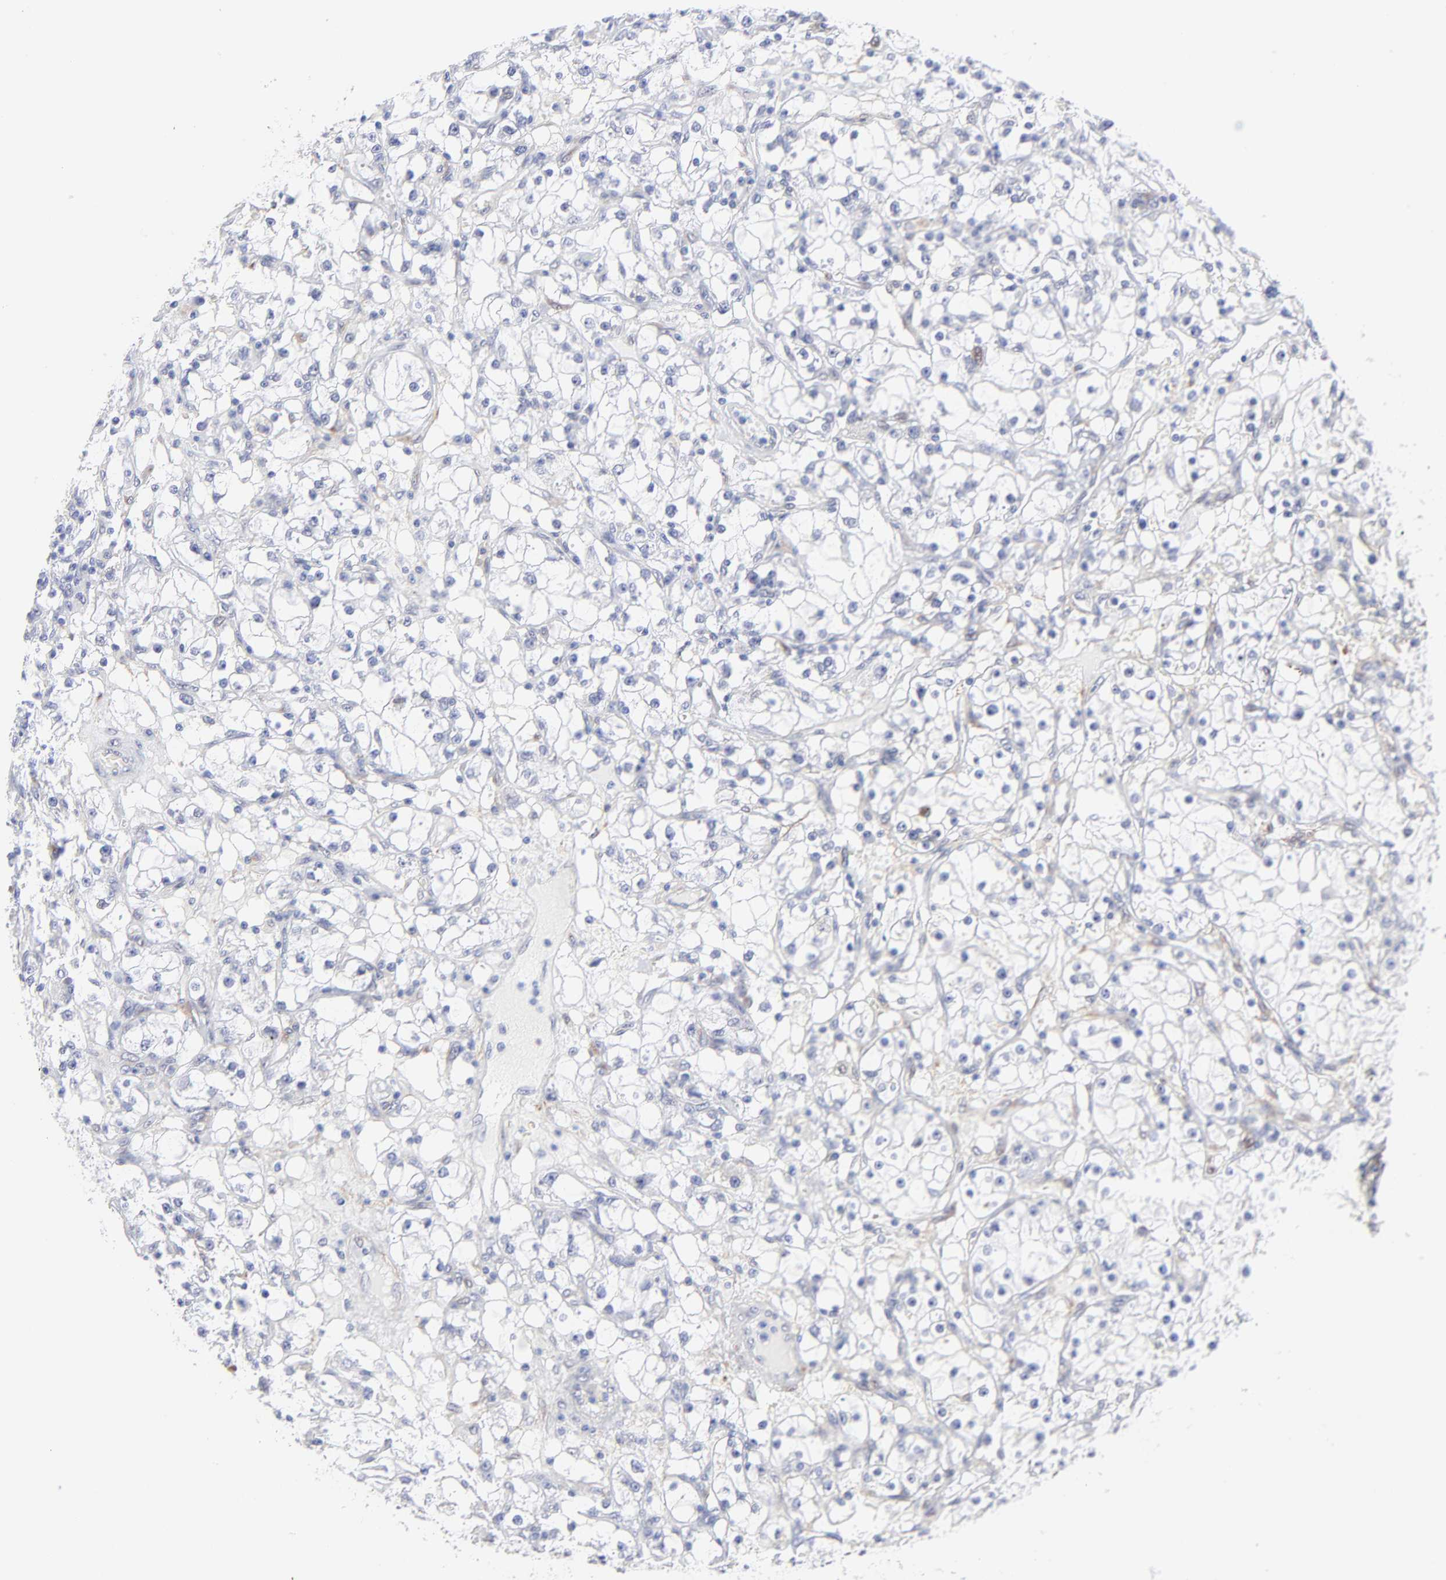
{"staining": {"intensity": "negative", "quantity": "none", "location": "none"}, "tissue": "renal cancer", "cell_type": "Tumor cells", "image_type": "cancer", "snomed": [{"axis": "morphology", "description": "Adenocarcinoma, NOS"}, {"axis": "topography", "description": "Kidney"}], "caption": "Renal adenocarcinoma stained for a protein using IHC reveals no positivity tumor cells.", "gene": "PDGFRB", "patient": {"sex": "male", "age": 56}}